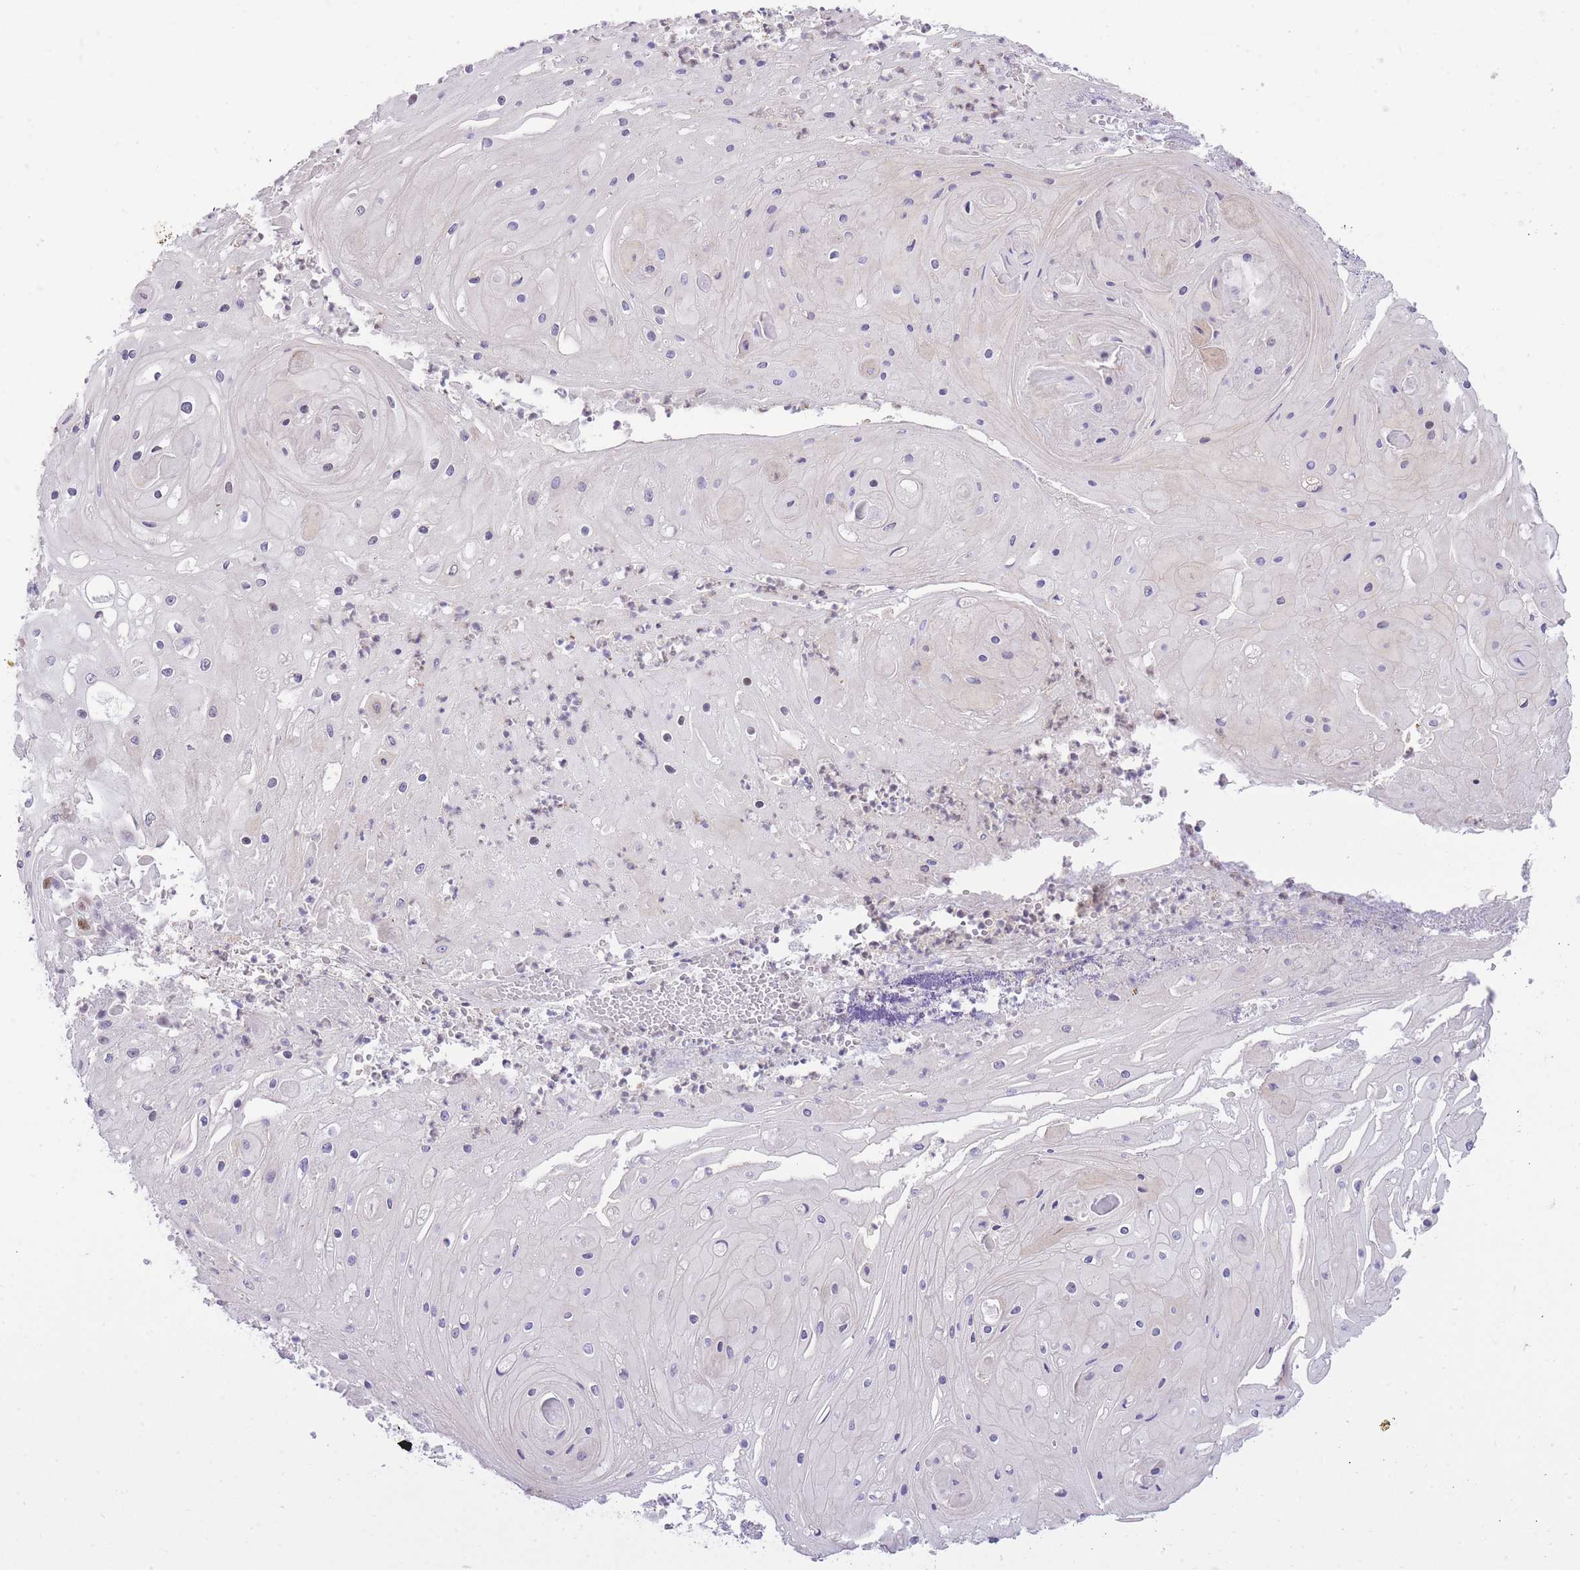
{"staining": {"intensity": "weak", "quantity": "25%-75%", "location": "nuclear"}, "tissue": "skin cancer", "cell_type": "Tumor cells", "image_type": "cancer", "snomed": [{"axis": "morphology", "description": "Squamous cell carcinoma, NOS"}, {"axis": "topography", "description": "Skin"}], "caption": "High-magnification brightfield microscopy of squamous cell carcinoma (skin) stained with DAB (3,3'-diaminobenzidine) (brown) and counterstained with hematoxylin (blue). tumor cells exhibit weak nuclear expression is present in about25%-75% of cells.", "gene": "ELL", "patient": {"sex": "male", "age": 70}}